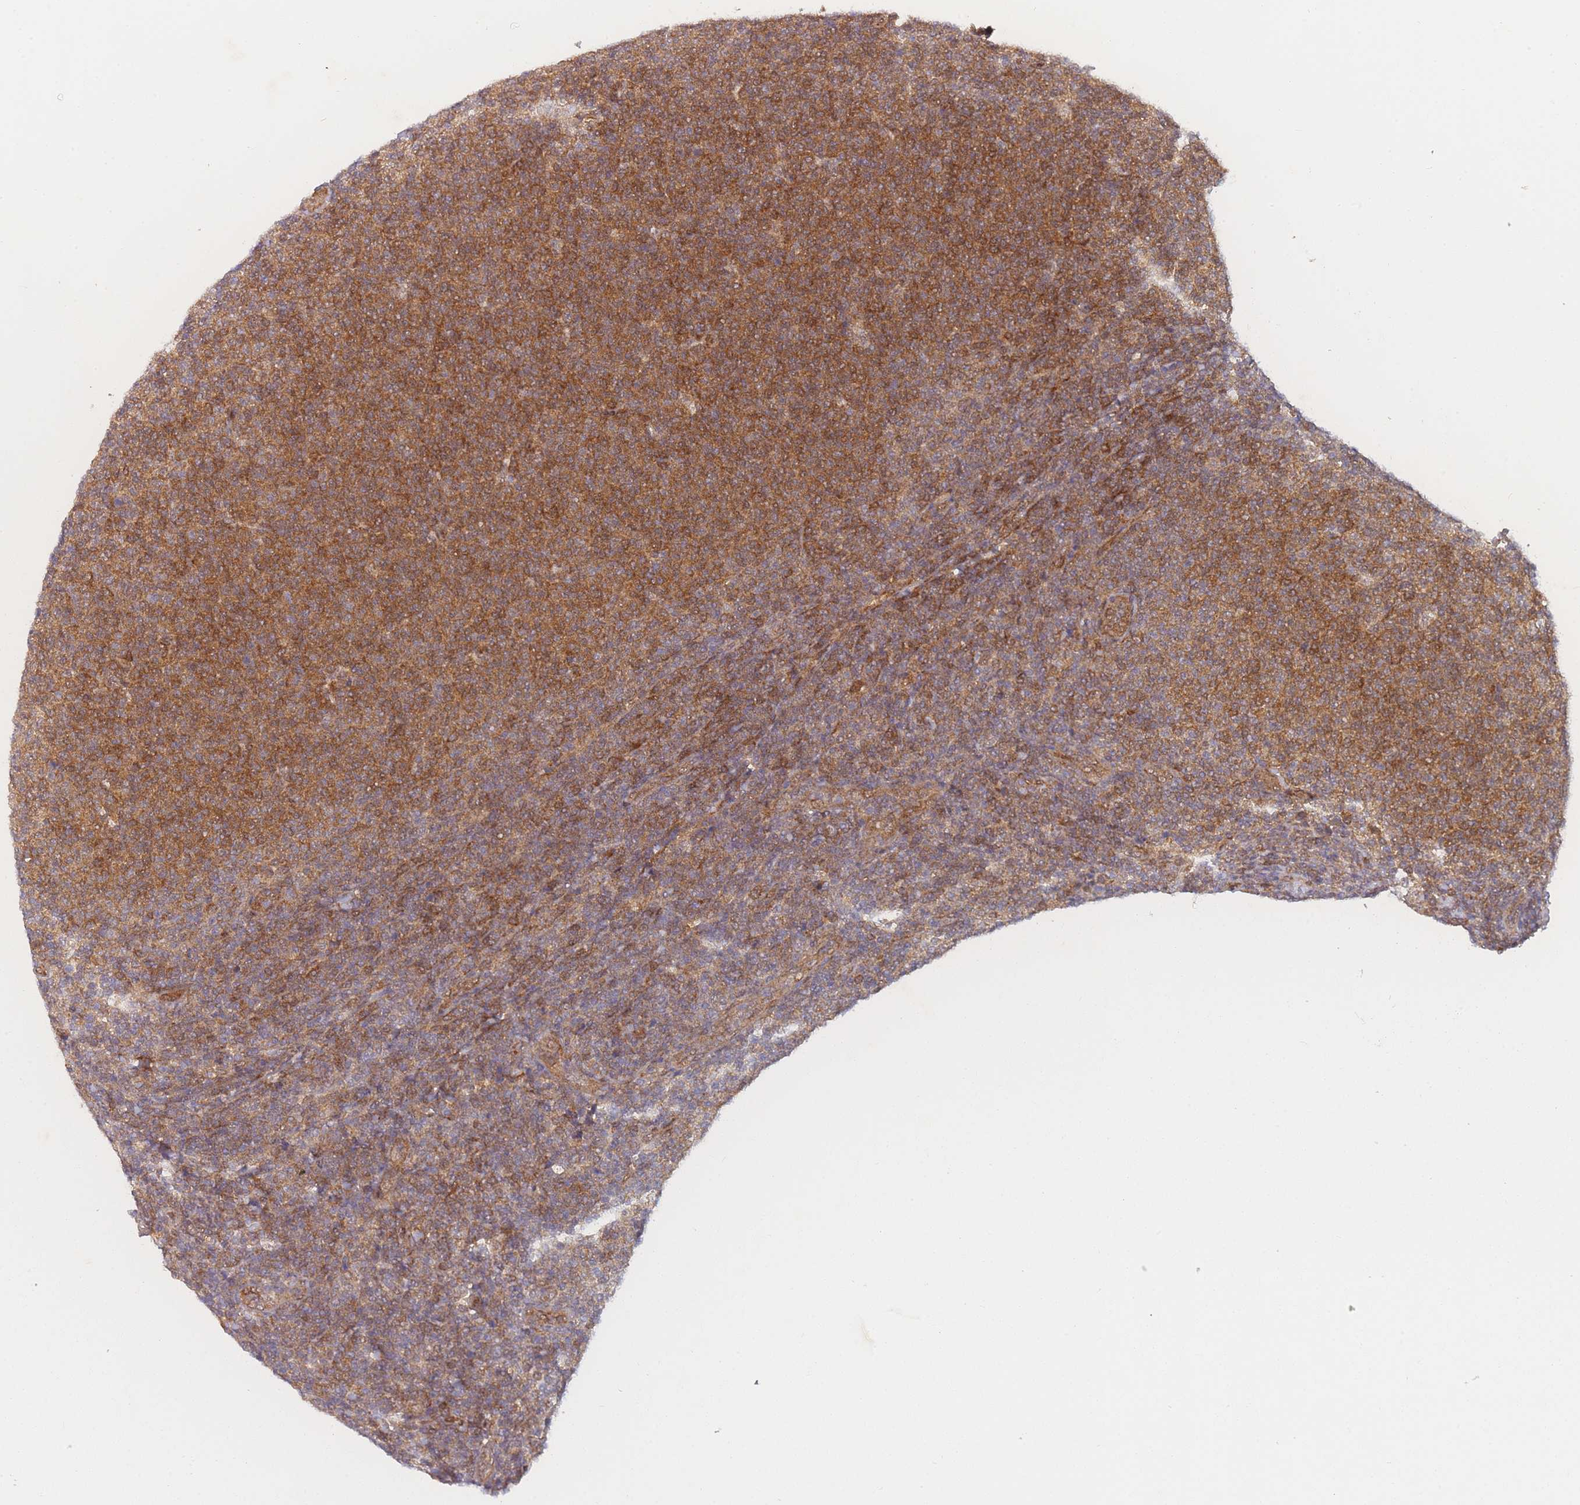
{"staining": {"intensity": "strong", "quantity": ">75%", "location": "cytoplasmic/membranous"}, "tissue": "lymphoma", "cell_type": "Tumor cells", "image_type": "cancer", "snomed": [{"axis": "morphology", "description": "Malignant lymphoma, non-Hodgkin's type, Low grade"}, {"axis": "topography", "description": "Lymph node"}], "caption": "About >75% of tumor cells in human malignant lymphoma, non-Hodgkin's type (low-grade) show strong cytoplasmic/membranous protein staining as visualized by brown immunohistochemical staining.", "gene": "MRI1", "patient": {"sex": "male", "age": 66}}